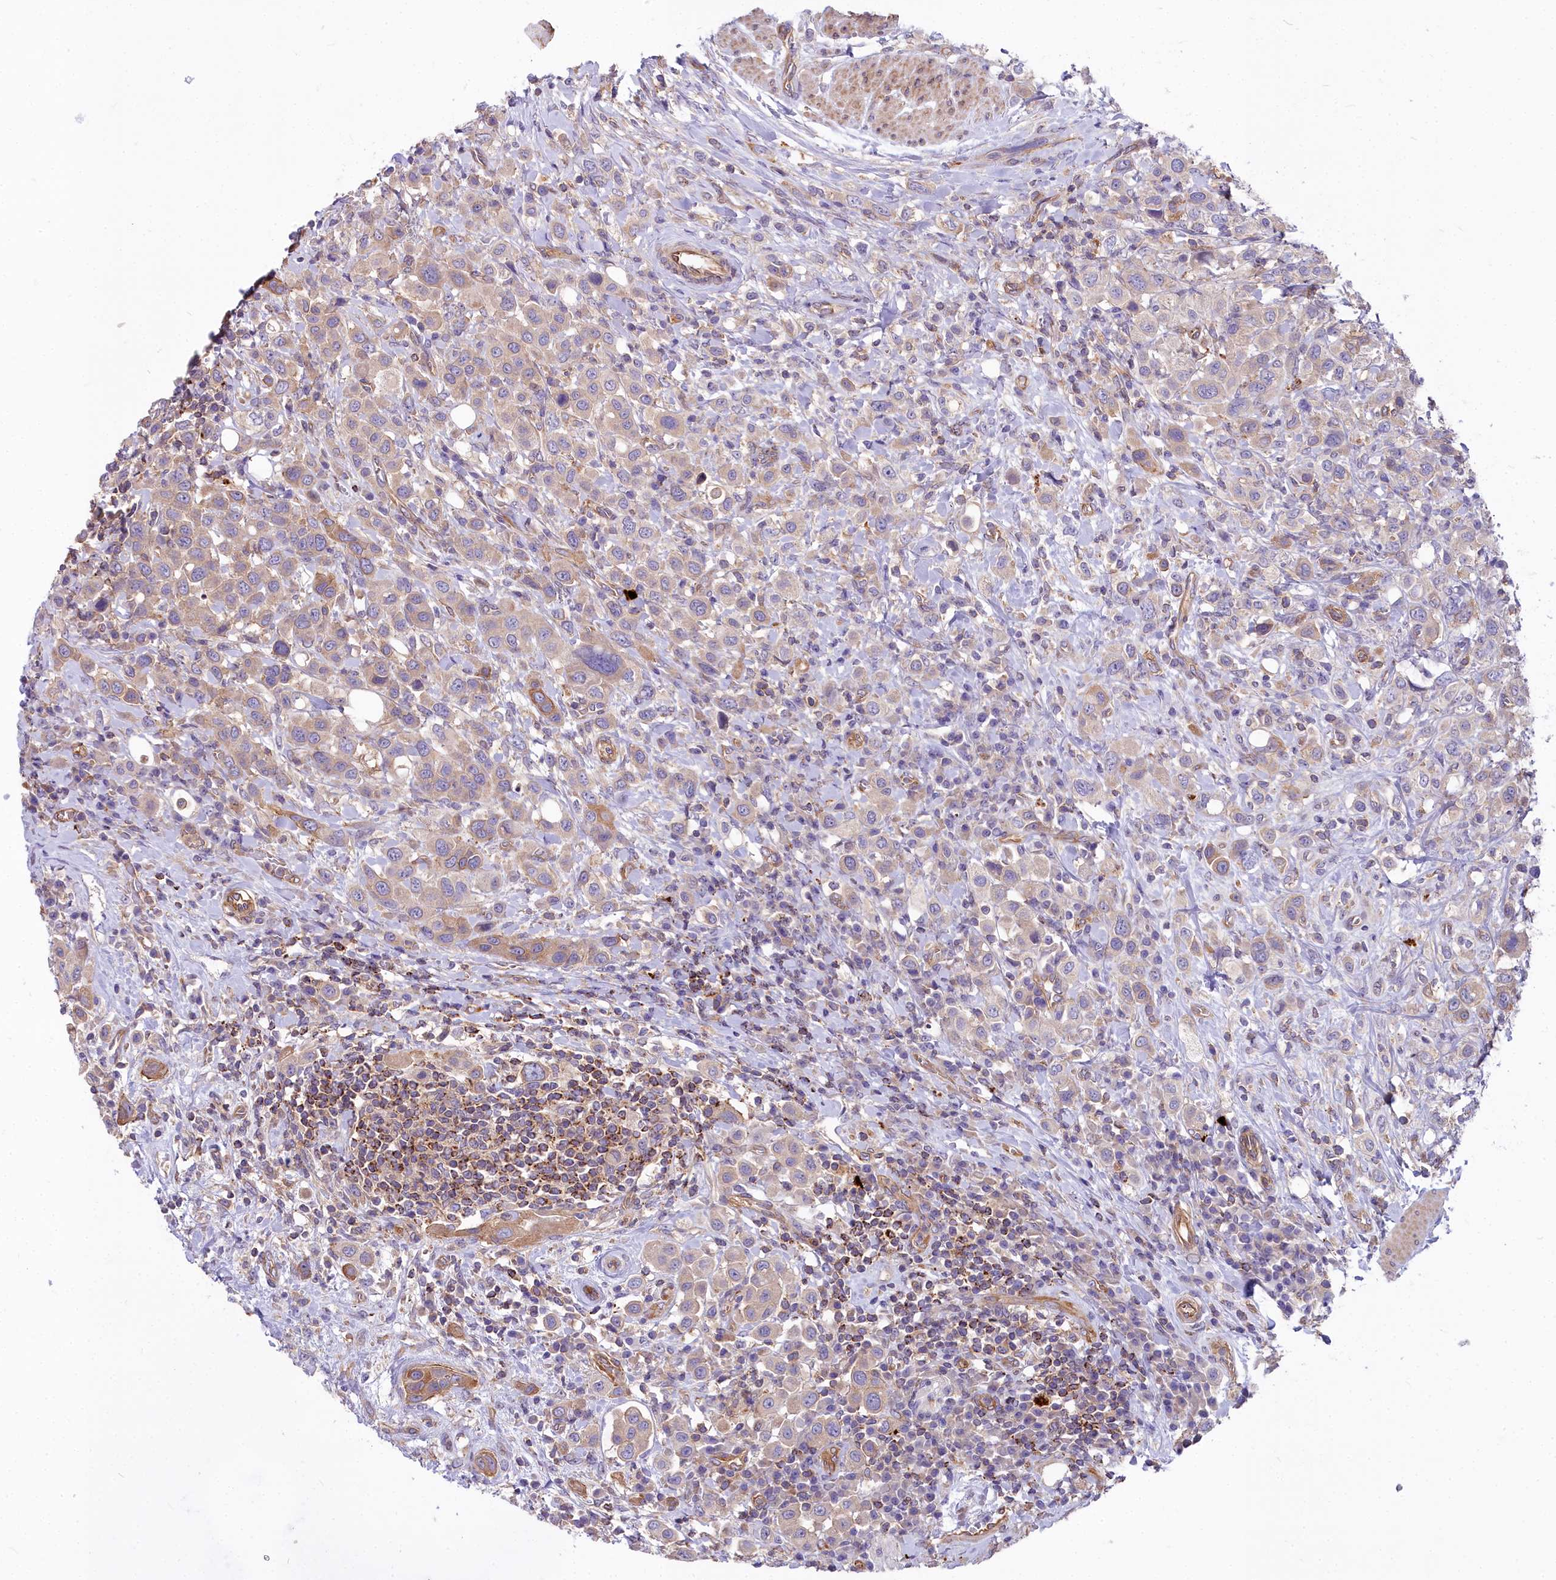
{"staining": {"intensity": "weak", "quantity": "25%-75%", "location": "cytoplasmic/membranous"}, "tissue": "urothelial cancer", "cell_type": "Tumor cells", "image_type": "cancer", "snomed": [{"axis": "morphology", "description": "Urothelial carcinoma, High grade"}, {"axis": "topography", "description": "Urinary bladder"}], "caption": "Urothelial carcinoma (high-grade) stained with immunohistochemistry exhibits weak cytoplasmic/membranous expression in approximately 25%-75% of tumor cells.", "gene": "HLA-DOA", "patient": {"sex": "male", "age": 50}}